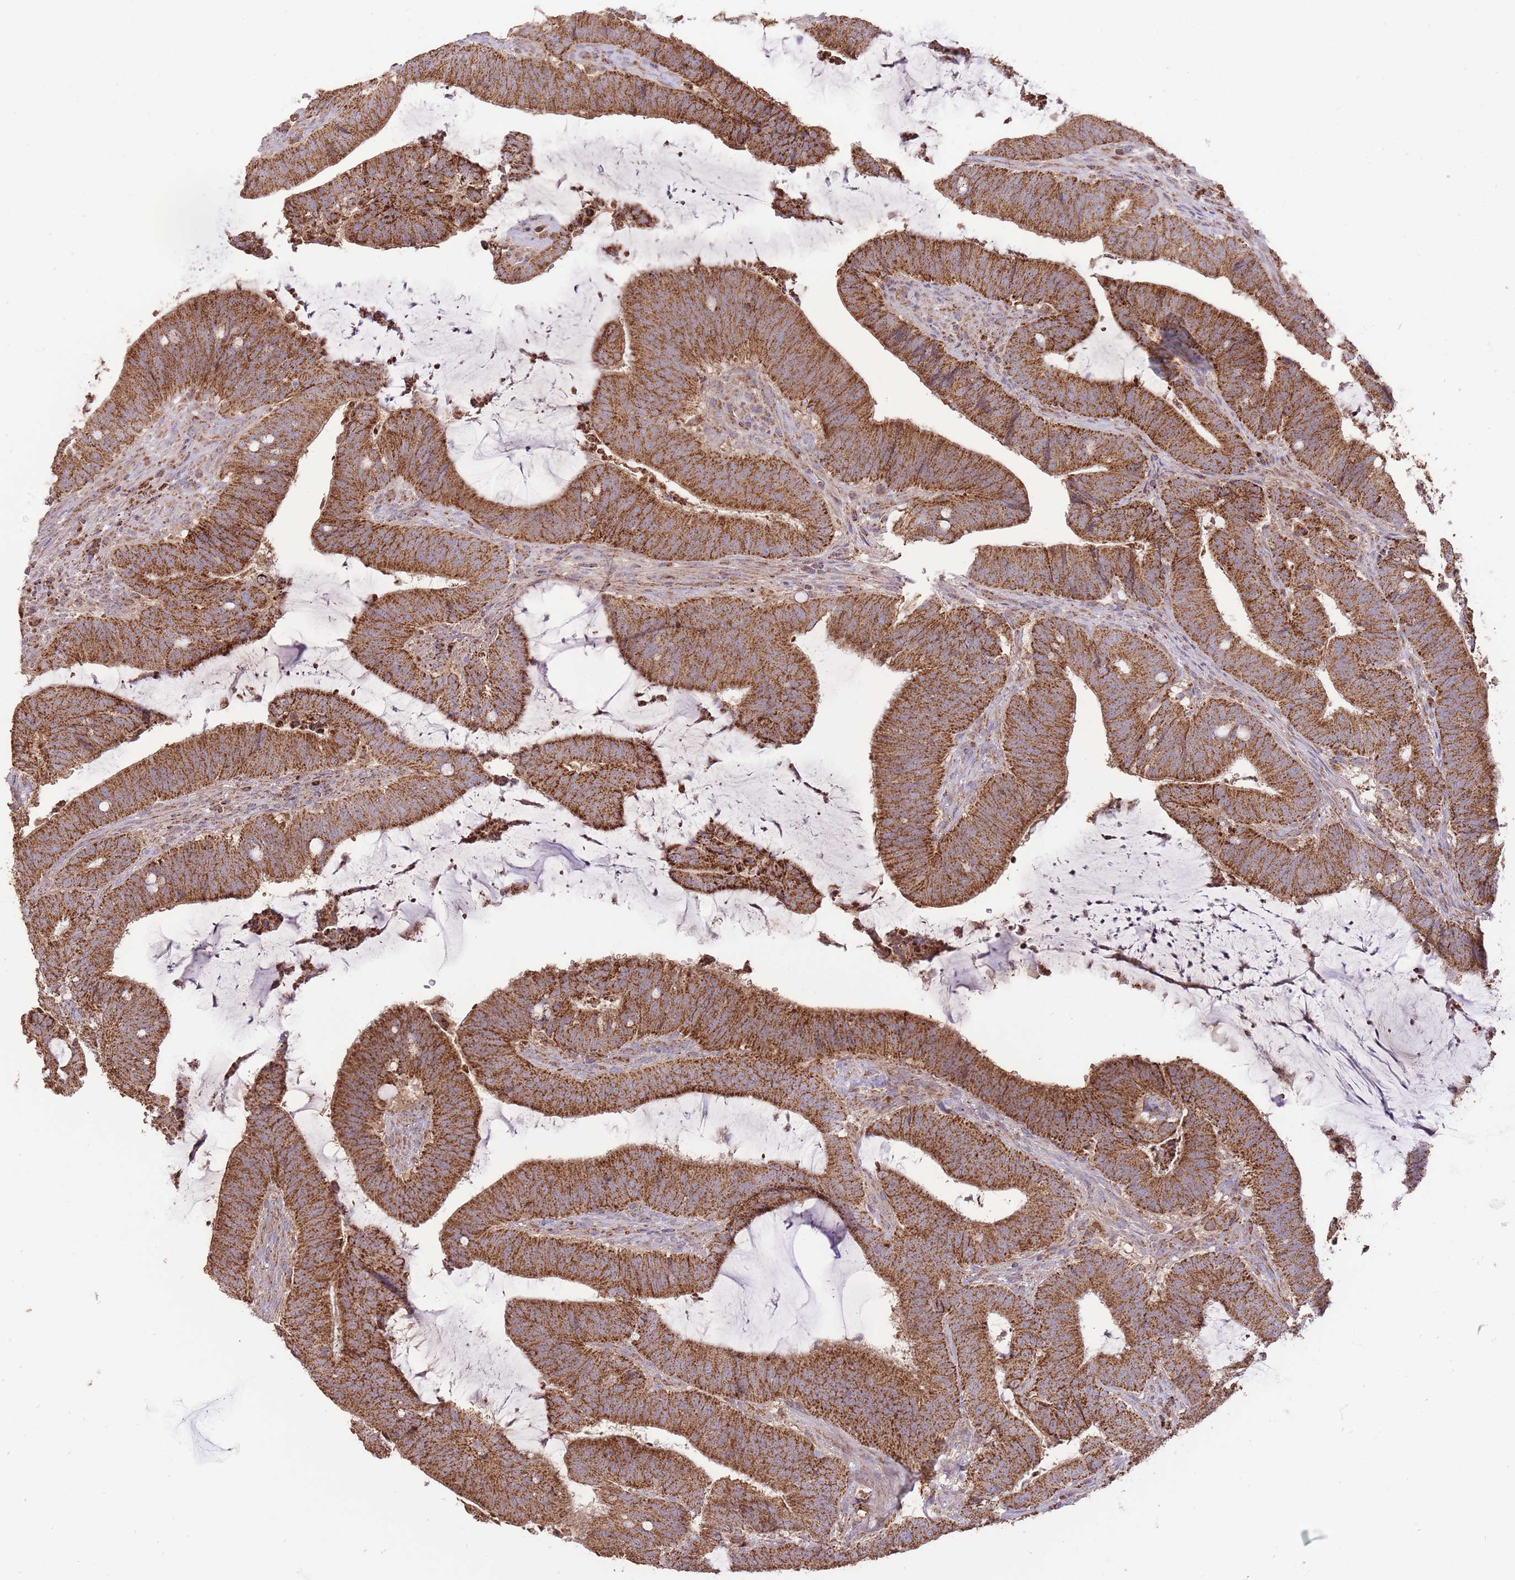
{"staining": {"intensity": "strong", "quantity": ">75%", "location": "cytoplasmic/membranous"}, "tissue": "colorectal cancer", "cell_type": "Tumor cells", "image_type": "cancer", "snomed": [{"axis": "morphology", "description": "Adenocarcinoma, NOS"}, {"axis": "topography", "description": "Colon"}], "caption": "This histopathology image displays immunohistochemistry (IHC) staining of human adenocarcinoma (colorectal), with high strong cytoplasmic/membranous positivity in approximately >75% of tumor cells.", "gene": "PREP", "patient": {"sex": "female", "age": 43}}